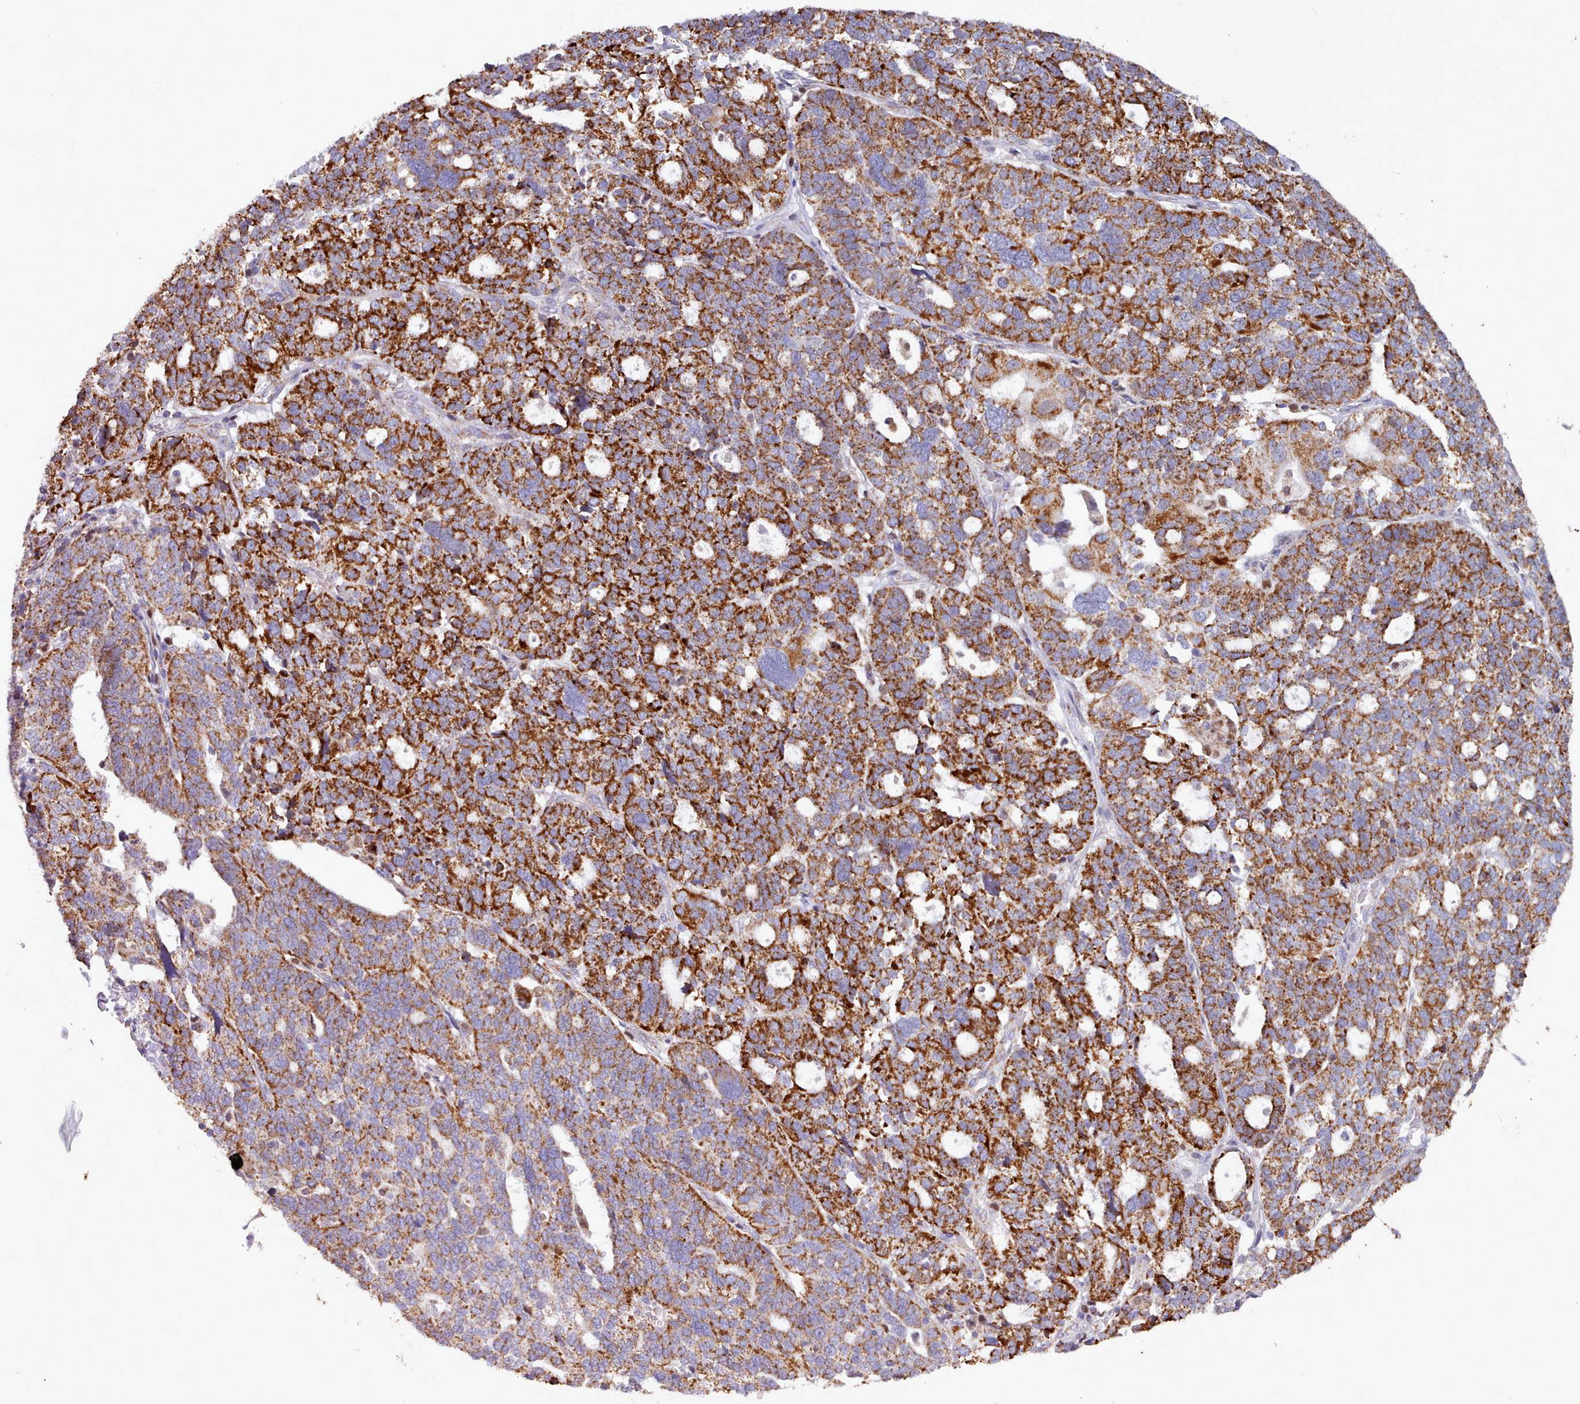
{"staining": {"intensity": "strong", "quantity": ">75%", "location": "cytoplasmic/membranous"}, "tissue": "ovarian cancer", "cell_type": "Tumor cells", "image_type": "cancer", "snomed": [{"axis": "morphology", "description": "Cystadenocarcinoma, serous, NOS"}, {"axis": "topography", "description": "Ovary"}], "caption": "Immunohistochemistry (IHC) image of serous cystadenocarcinoma (ovarian) stained for a protein (brown), which reveals high levels of strong cytoplasmic/membranous expression in approximately >75% of tumor cells.", "gene": "HSDL2", "patient": {"sex": "female", "age": 59}}